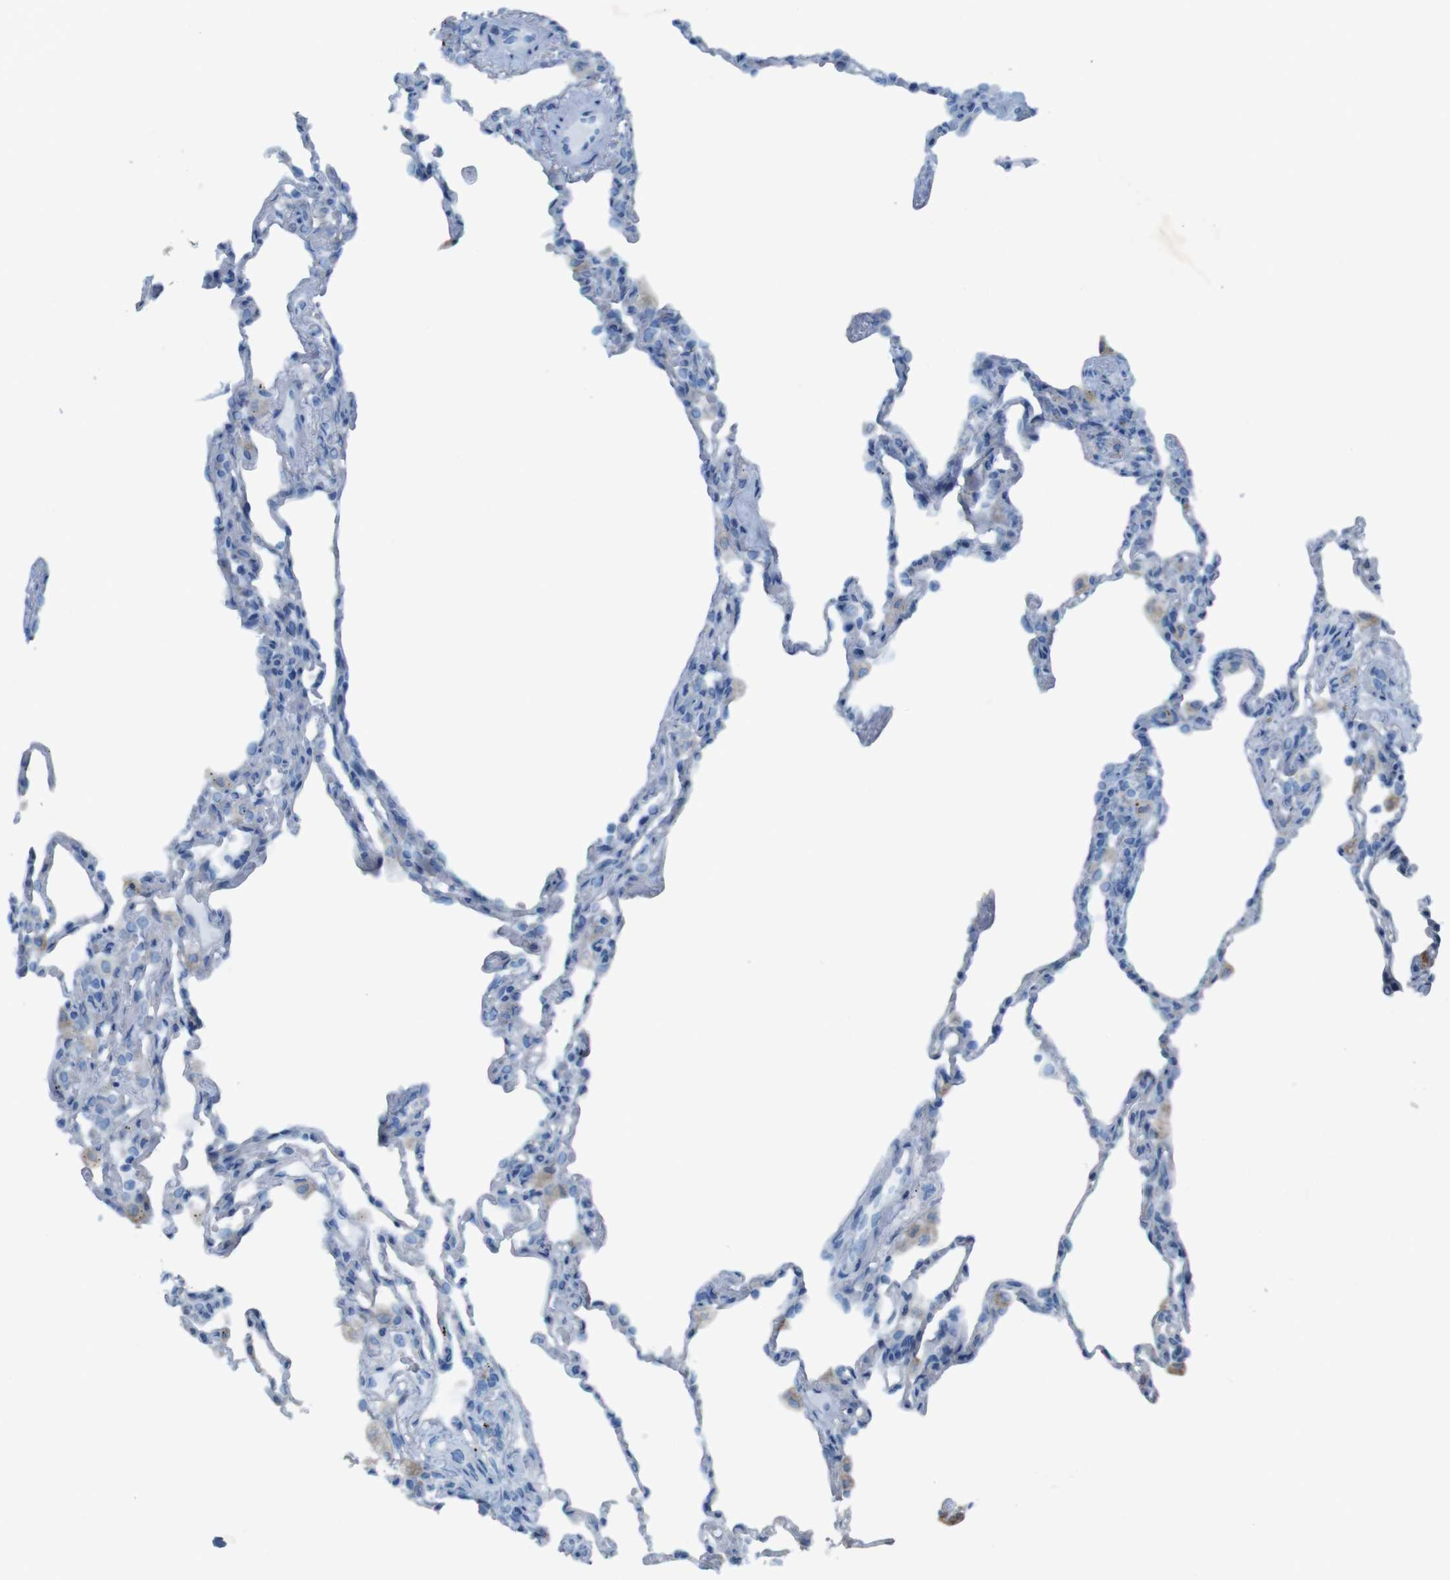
{"staining": {"intensity": "negative", "quantity": "none", "location": "none"}, "tissue": "lung", "cell_type": "Alveolar cells", "image_type": "normal", "snomed": [{"axis": "morphology", "description": "Normal tissue, NOS"}, {"axis": "topography", "description": "Lung"}], "caption": "Lung was stained to show a protein in brown. There is no significant positivity in alveolar cells. The staining is performed using DAB brown chromogen with nuclei counter-stained in using hematoxylin.", "gene": "MOGAT3", "patient": {"sex": "male", "age": 59}}